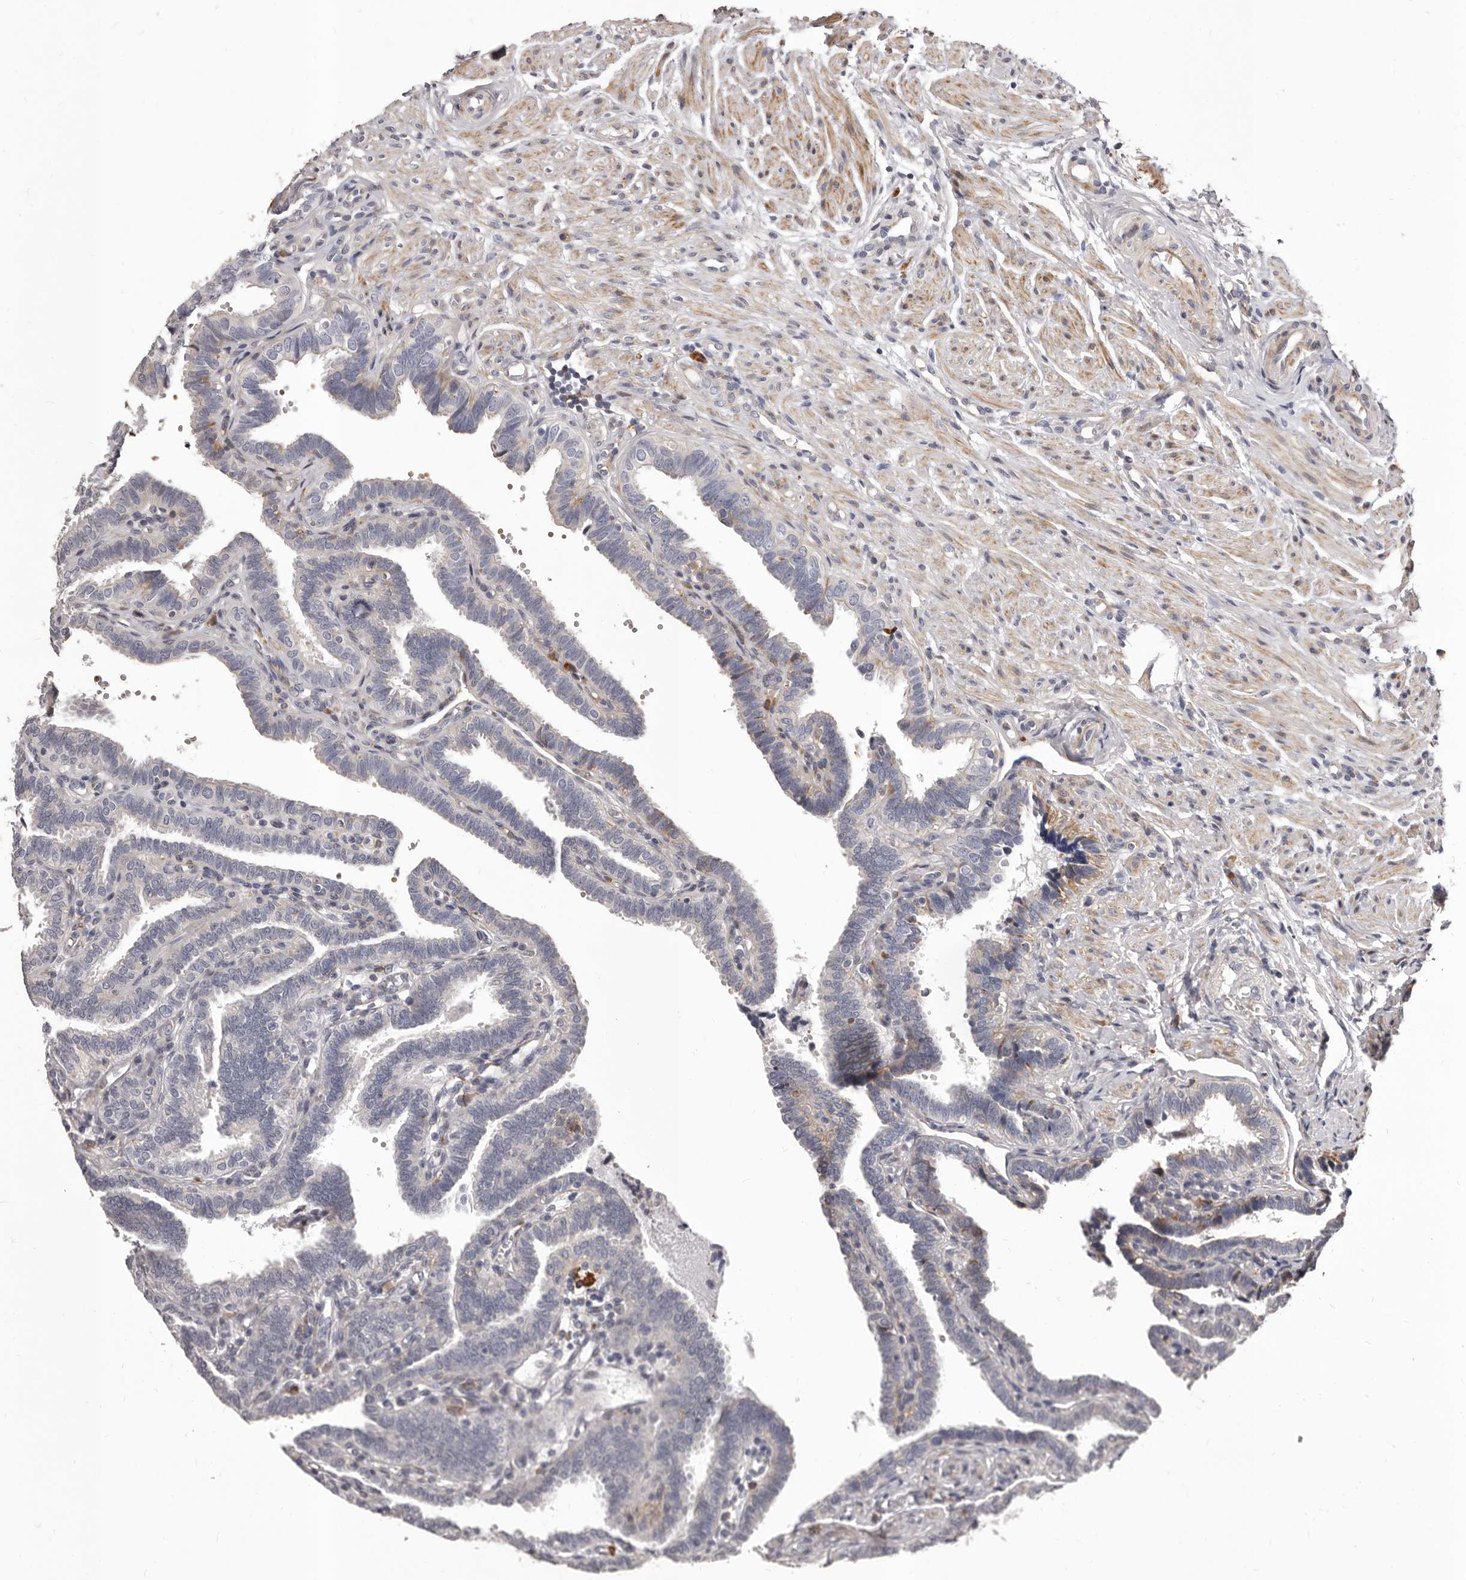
{"staining": {"intensity": "negative", "quantity": "none", "location": "none"}, "tissue": "fallopian tube", "cell_type": "Glandular cells", "image_type": "normal", "snomed": [{"axis": "morphology", "description": "Normal tissue, NOS"}, {"axis": "topography", "description": "Fallopian tube"}], "caption": "This photomicrograph is of normal fallopian tube stained with immunohistochemistry (IHC) to label a protein in brown with the nuclei are counter-stained blue. There is no staining in glandular cells.", "gene": "ALPK1", "patient": {"sex": "female", "age": 39}}